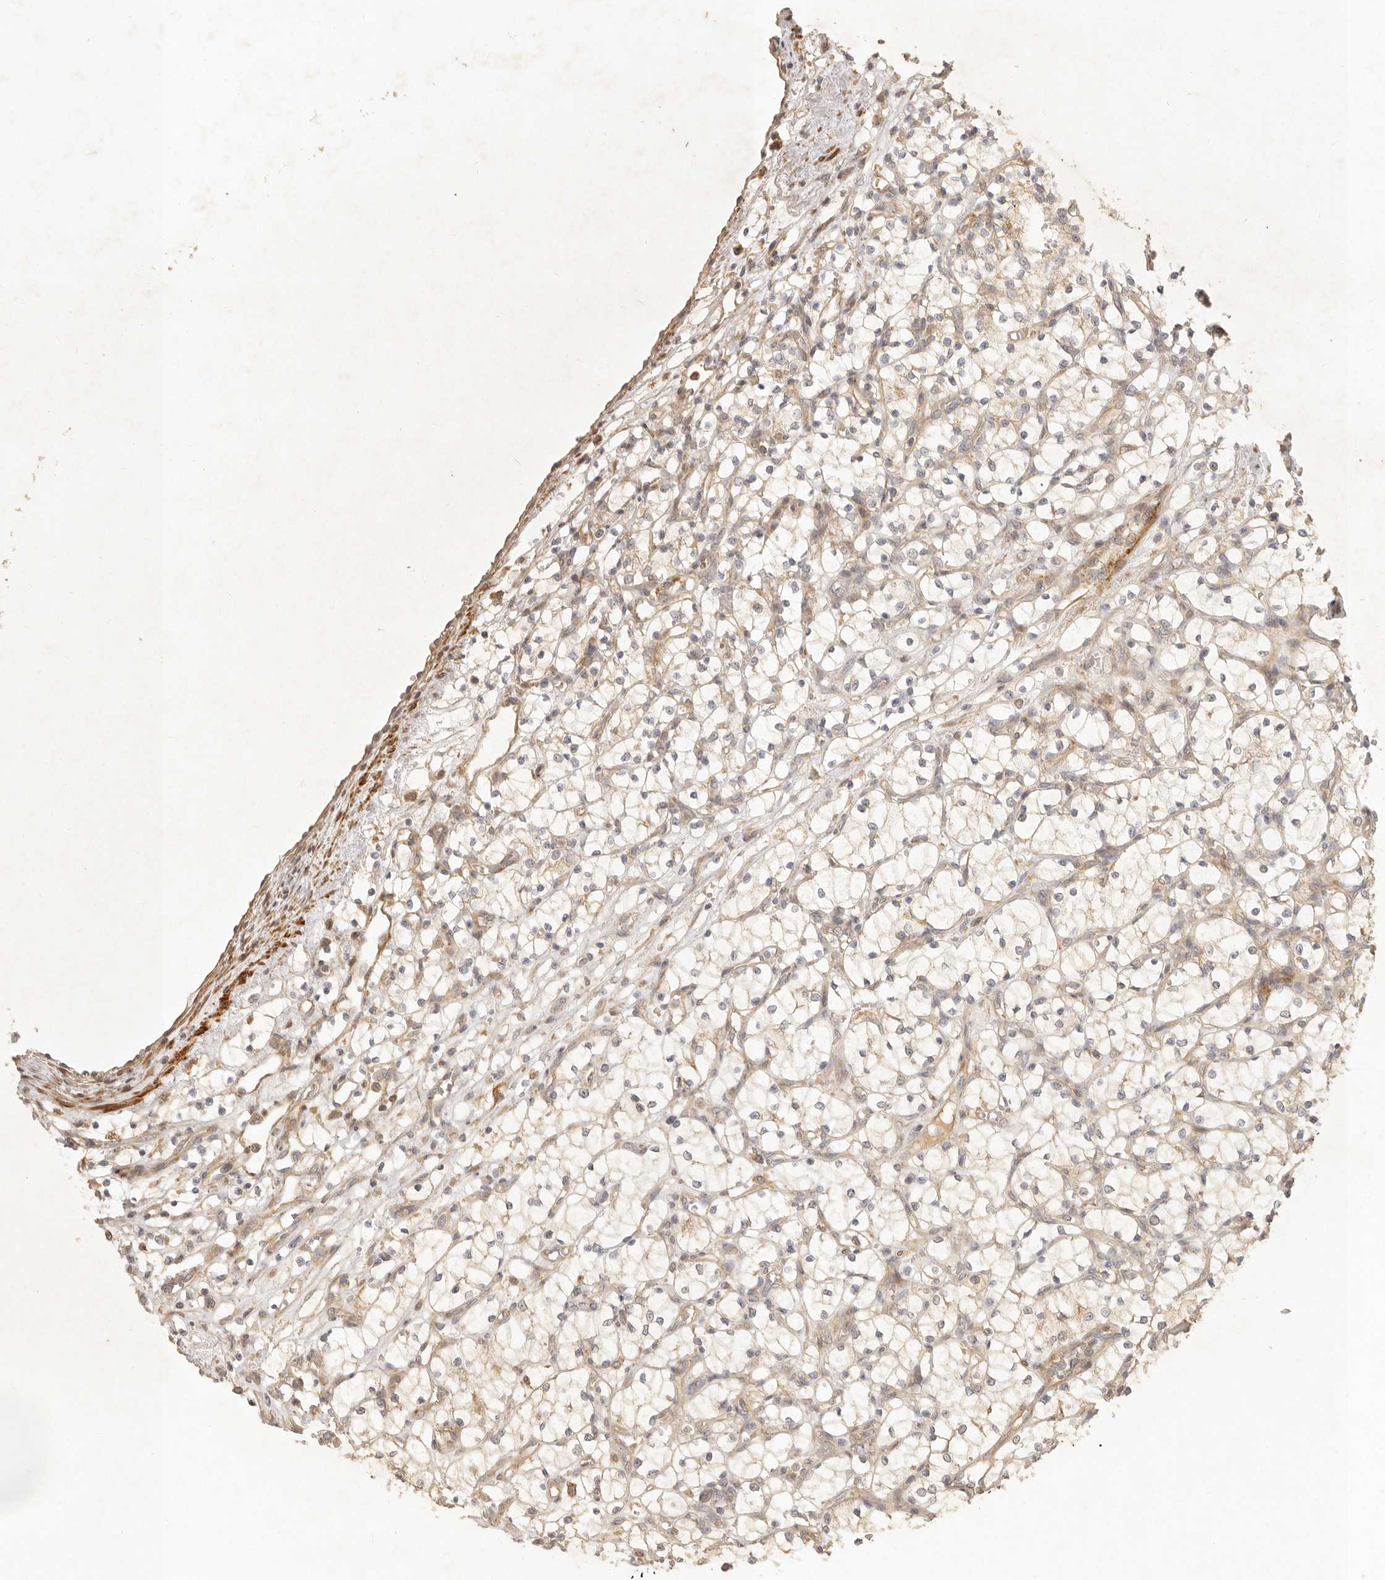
{"staining": {"intensity": "negative", "quantity": "none", "location": "none"}, "tissue": "renal cancer", "cell_type": "Tumor cells", "image_type": "cancer", "snomed": [{"axis": "morphology", "description": "Adenocarcinoma, NOS"}, {"axis": "topography", "description": "Kidney"}], "caption": "A histopathology image of renal cancer (adenocarcinoma) stained for a protein shows no brown staining in tumor cells. The staining is performed using DAB (3,3'-diaminobenzidine) brown chromogen with nuclei counter-stained in using hematoxylin.", "gene": "VIPR1", "patient": {"sex": "female", "age": 69}}